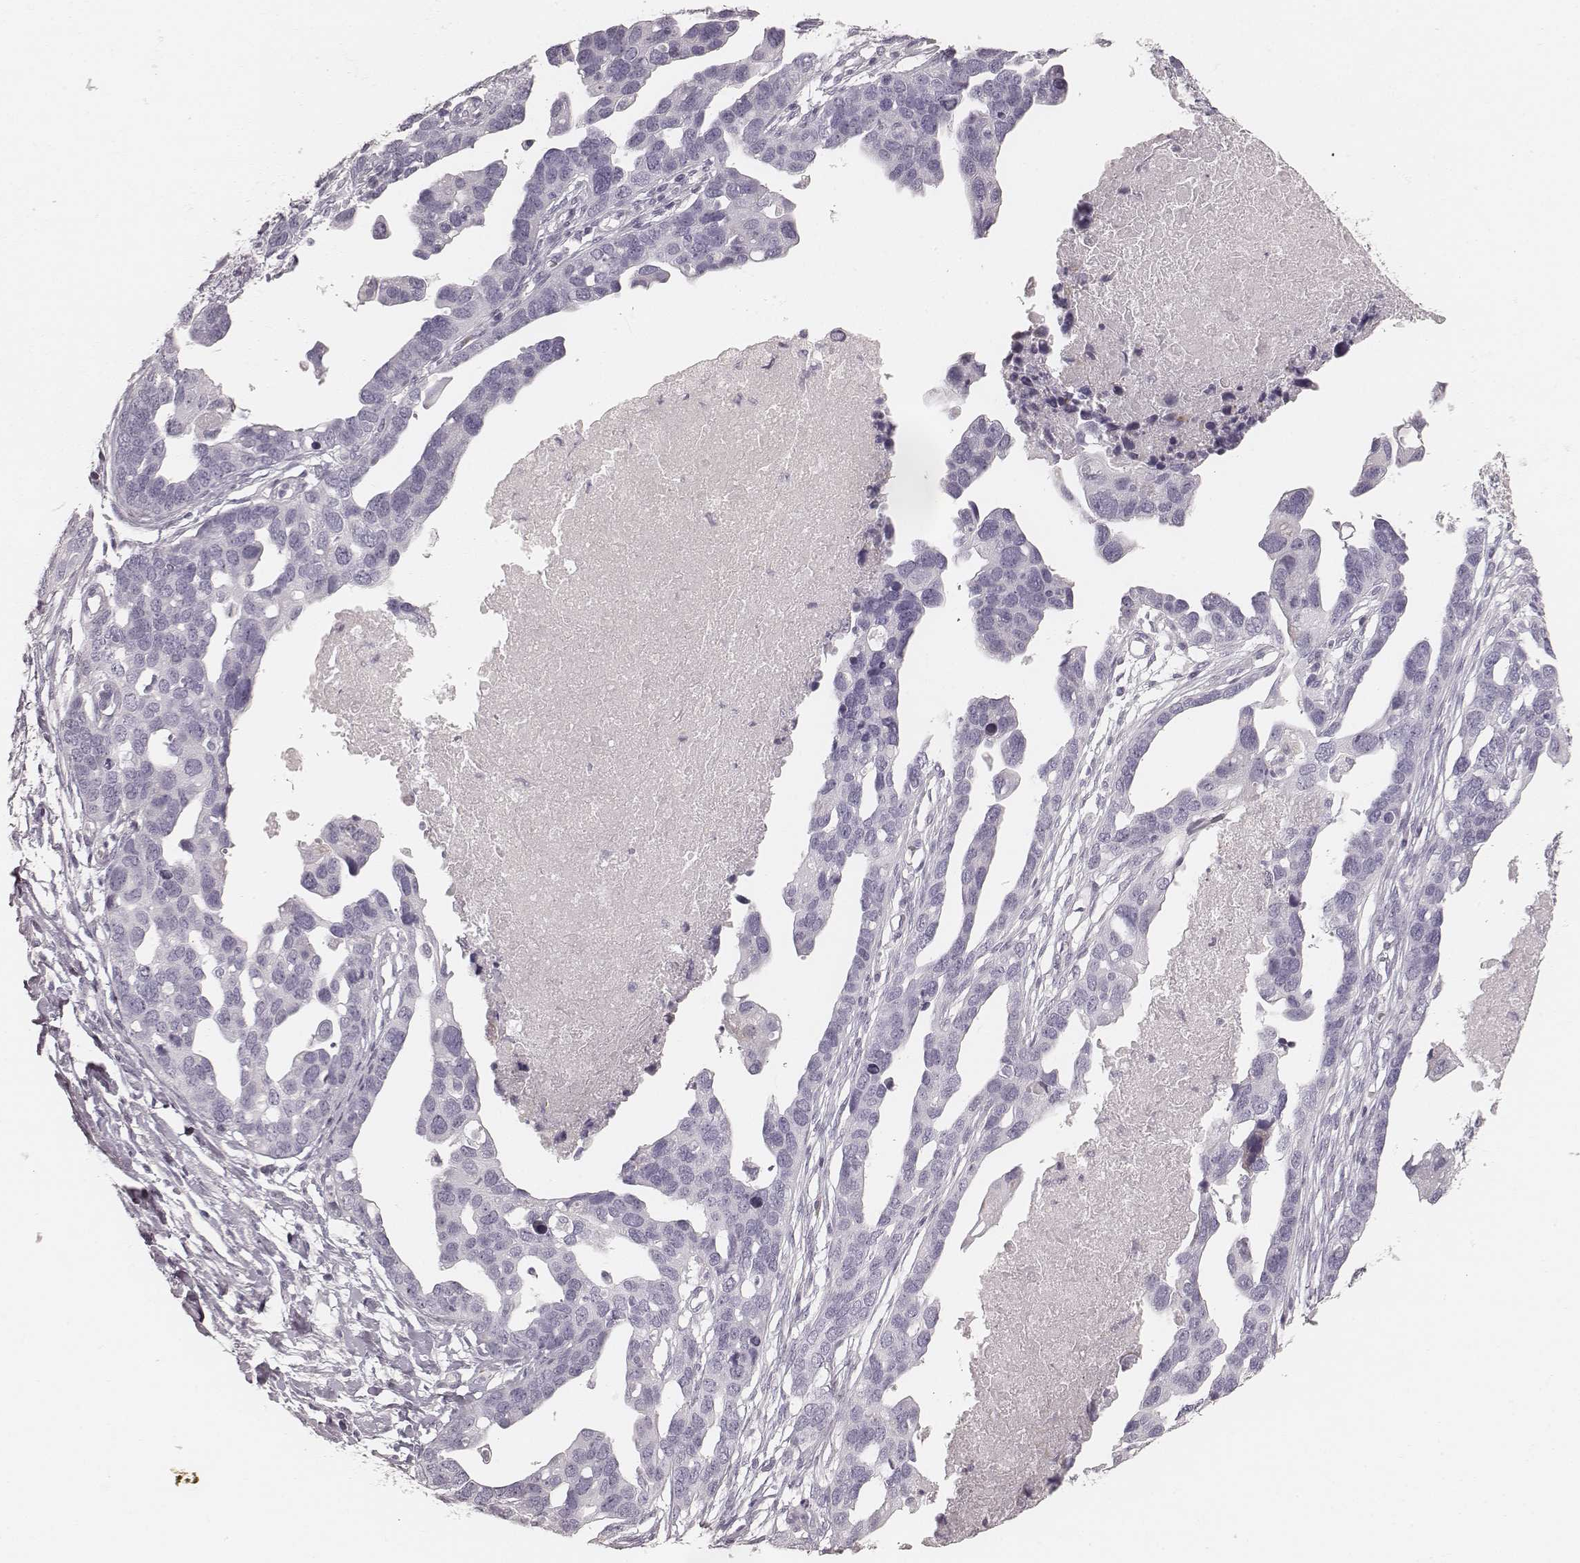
{"staining": {"intensity": "negative", "quantity": "none", "location": "none"}, "tissue": "ovarian cancer", "cell_type": "Tumor cells", "image_type": "cancer", "snomed": [{"axis": "morphology", "description": "Cystadenocarcinoma, serous, NOS"}, {"axis": "topography", "description": "Ovary"}], "caption": "Serous cystadenocarcinoma (ovarian) stained for a protein using immunohistochemistry (IHC) shows no staining tumor cells.", "gene": "KRT82", "patient": {"sex": "female", "age": 54}}